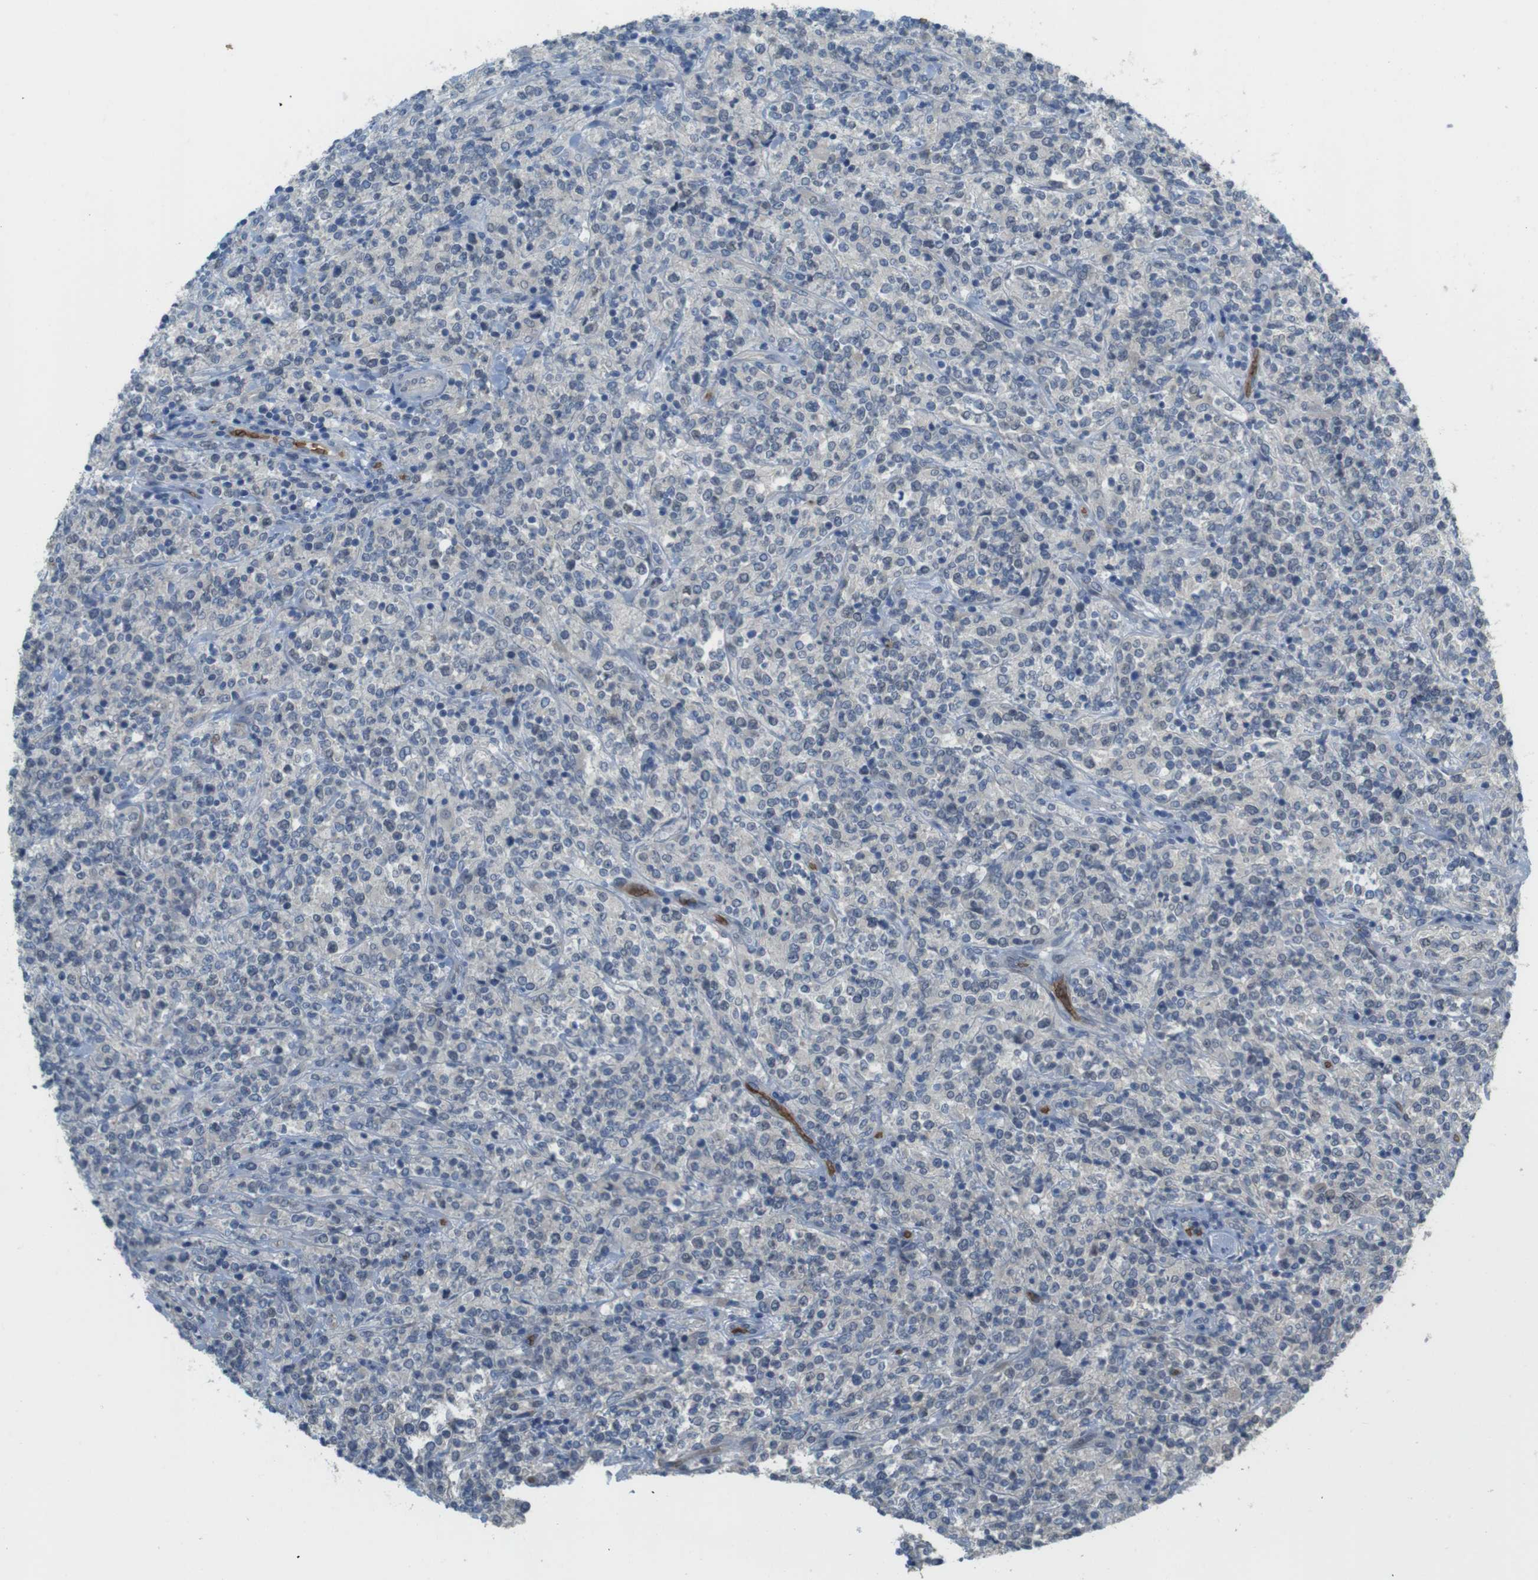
{"staining": {"intensity": "negative", "quantity": "none", "location": "none"}, "tissue": "lymphoma", "cell_type": "Tumor cells", "image_type": "cancer", "snomed": [{"axis": "morphology", "description": "Malignant lymphoma, non-Hodgkin's type, High grade"}, {"axis": "topography", "description": "Soft tissue"}], "caption": "An image of human malignant lymphoma, non-Hodgkin's type (high-grade) is negative for staining in tumor cells. Nuclei are stained in blue.", "gene": "GYPA", "patient": {"sex": "male", "age": 18}}